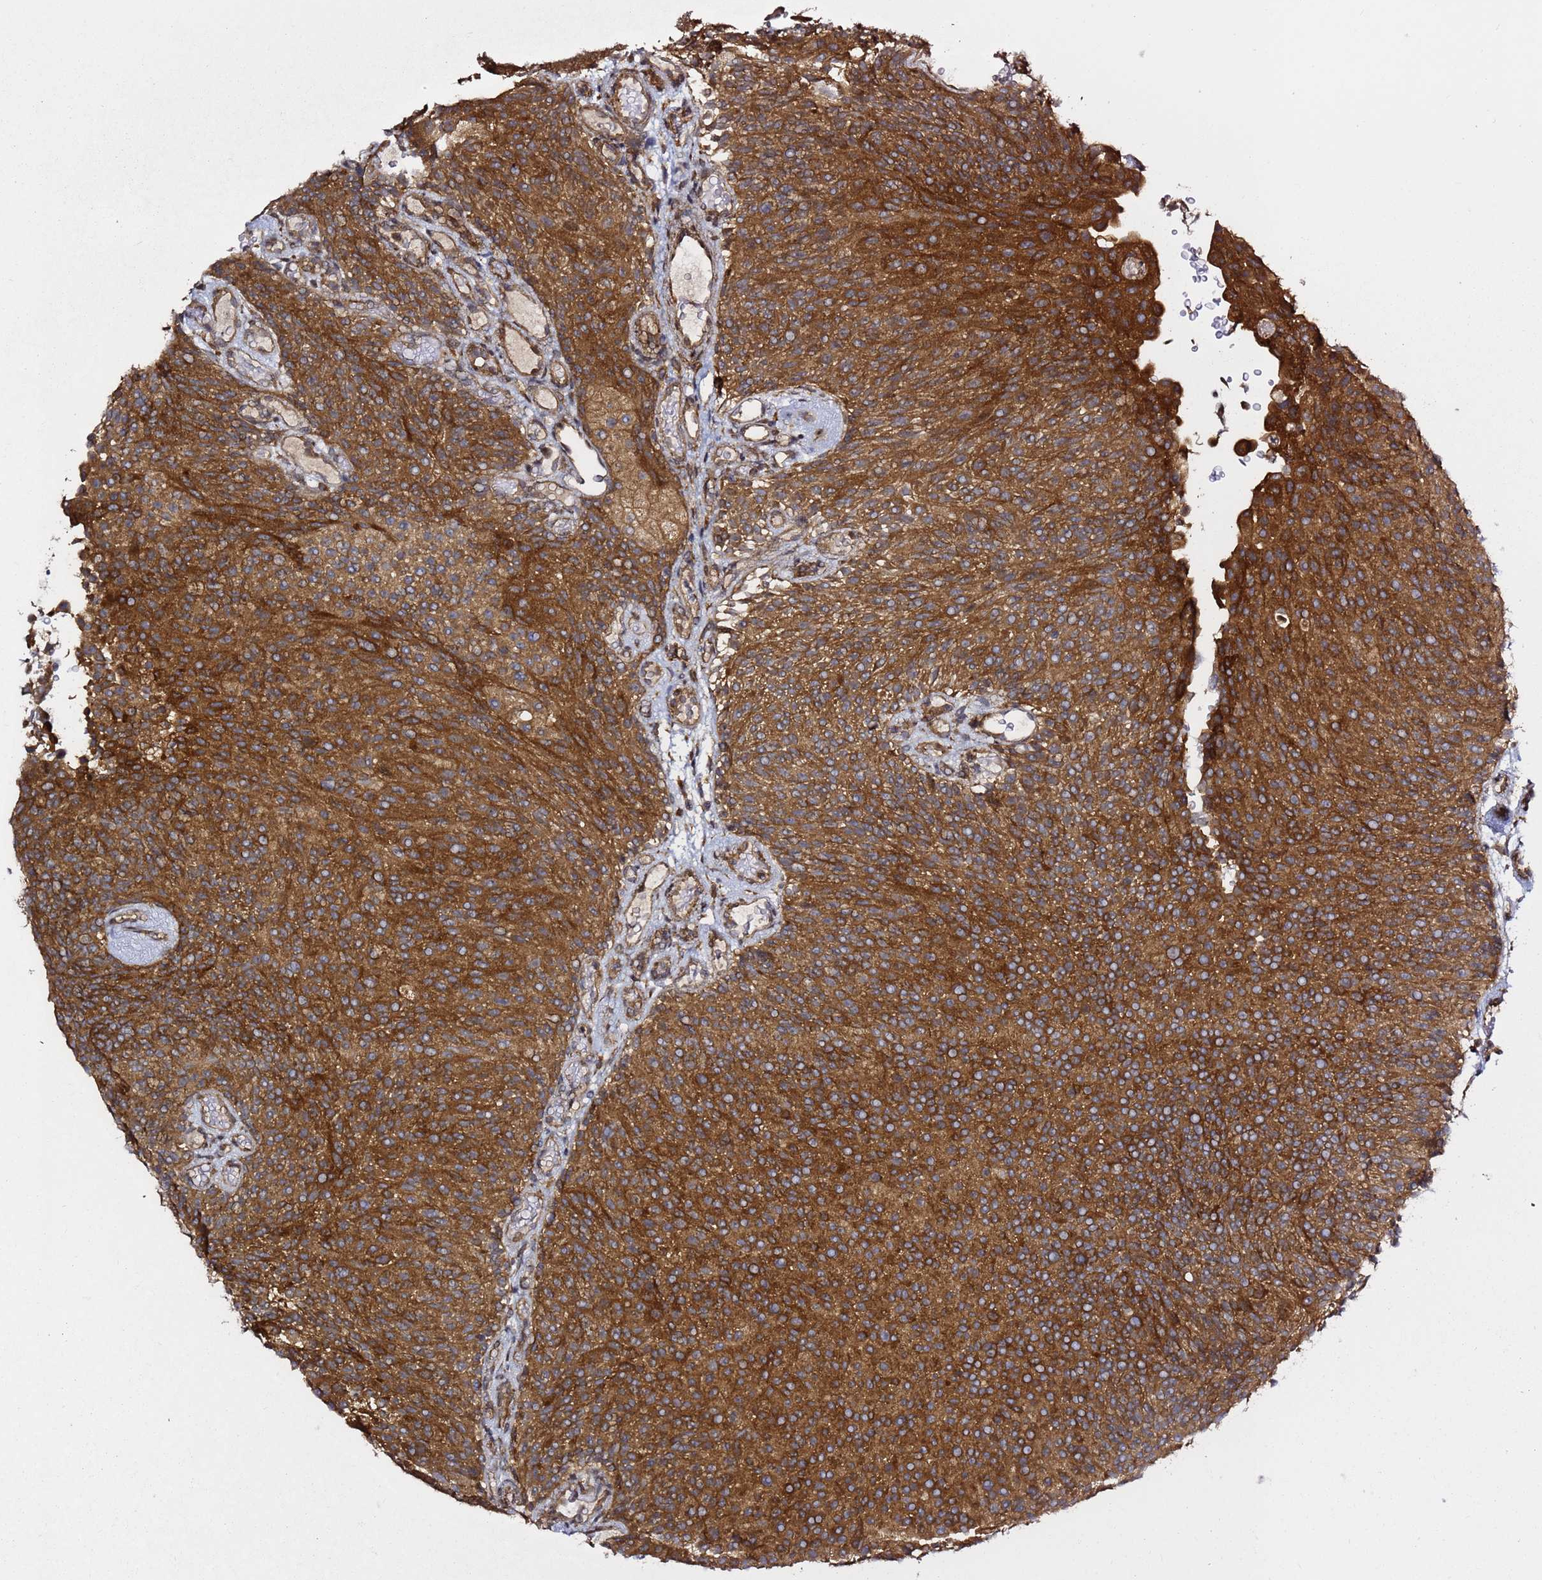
{"staining": {"intensity": "strong", "quantity": ">75%", "location": "cytoplasmic/membranous"}, "tissue": "urothelial cancer", "cell_type": "Tumor cells", "image_type": "cancer", "snomed": [{"axis": "morphology", "description": "Urothelial carcinoma, Low grade"}, {"axis": "topography", "description": "Urinary bladder"}], "caption": "Tumor cells display high levels of strong cytoplasmic/membranous staining in about >75% of cells in urothelial cancer. (IHC, brightfield microscopy, high magnification).", "gene": "PRKAB2", "patient": {"sex": "male", "age": 78}}